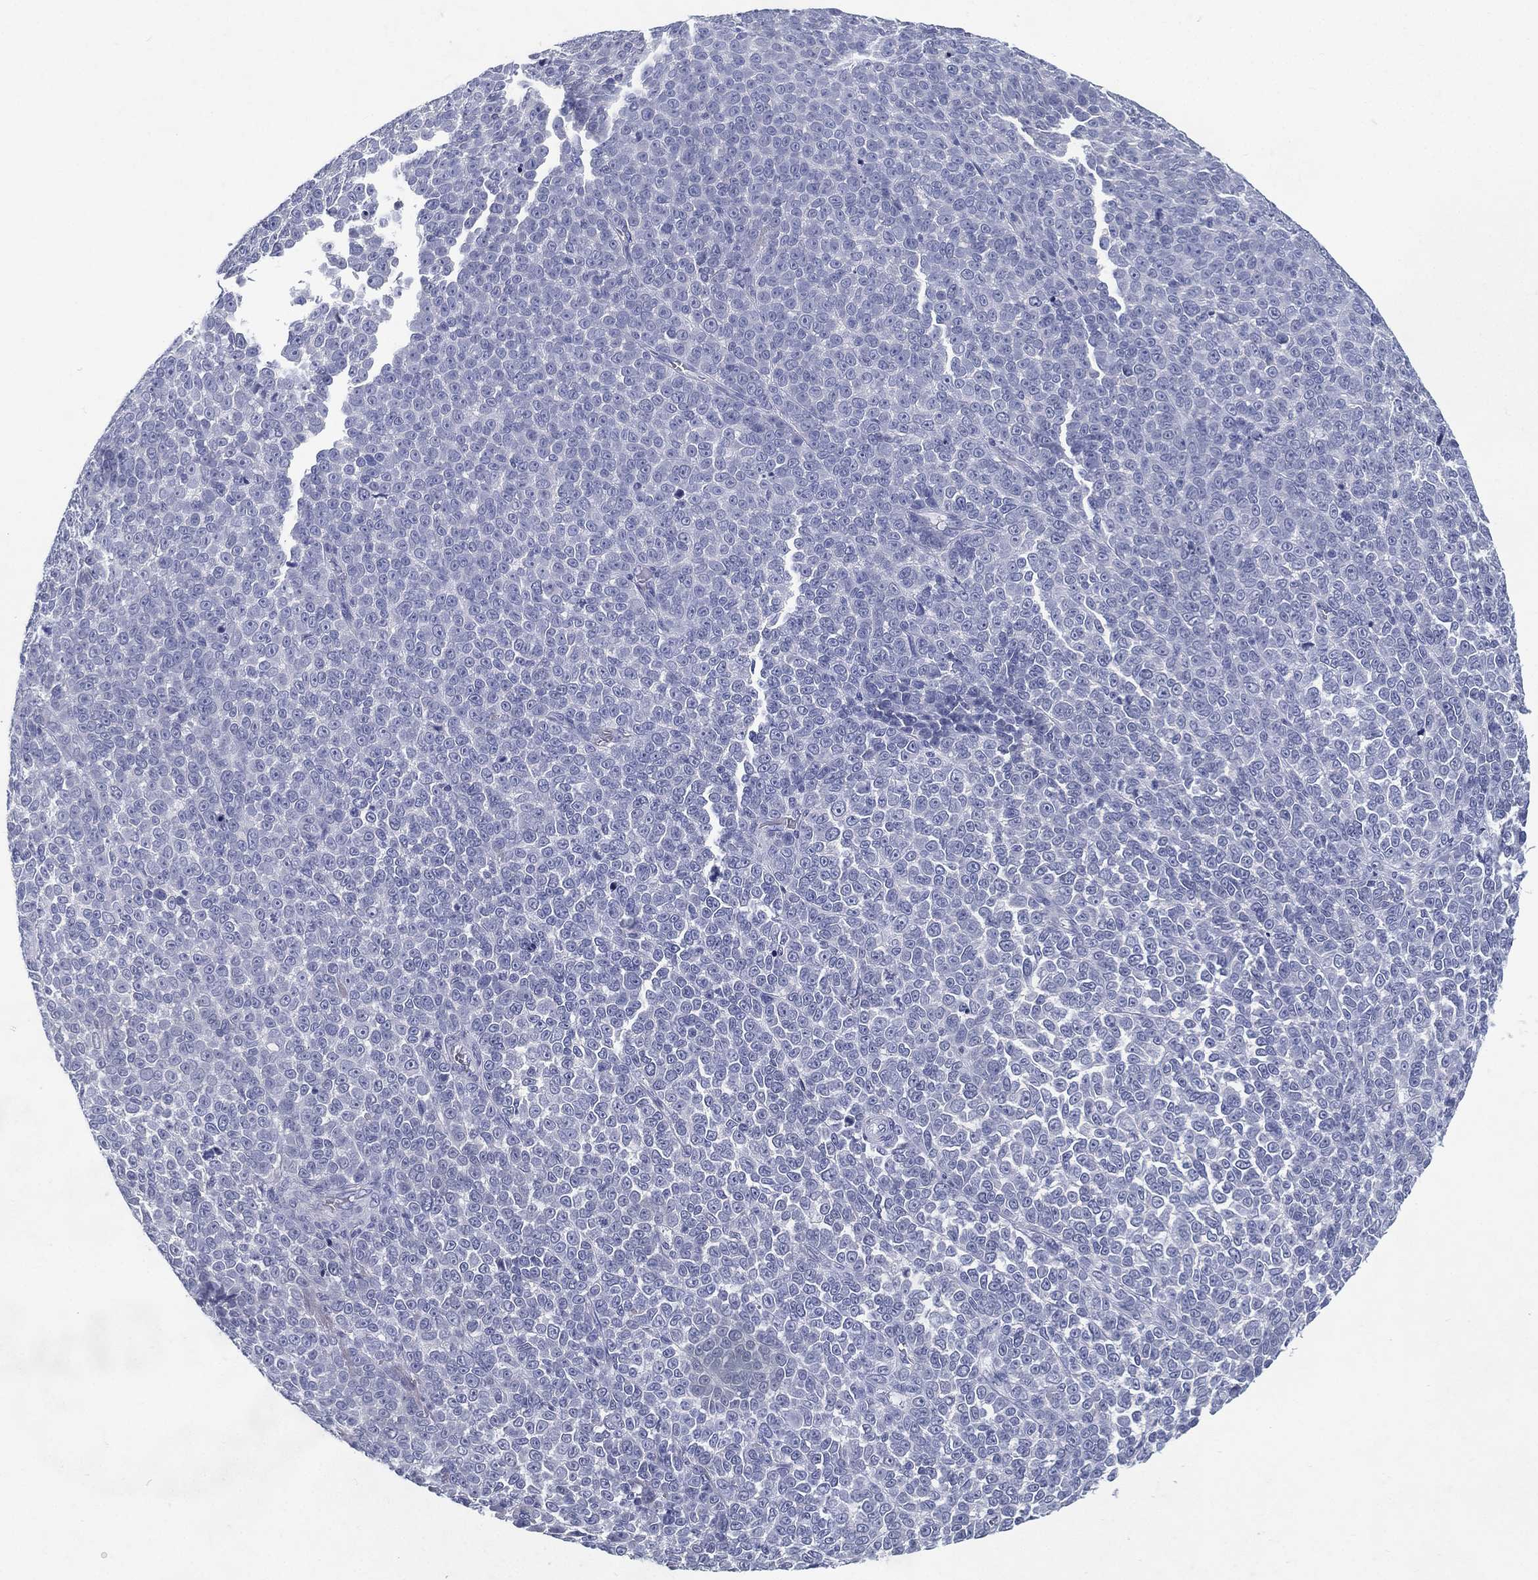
{"staining": {"intensity": "negative", "quantity": "none", "location": "none"}, "tissue": "melanoma", "cell_type": "Tumor cells", "image_type": "cancer", "snomed": [{"axis": "morphology", "description": "Malignant melanoma, NOS"}, {"axis": "topography", "description": "Skin"}], "caption": "Immunohistochemistry histopathology image of melanoma stained for a protein (brown), which demonstrates no staining in tumor cells.", "gene": "RGS13", "patient": {"sex": "female", "age": 95}}